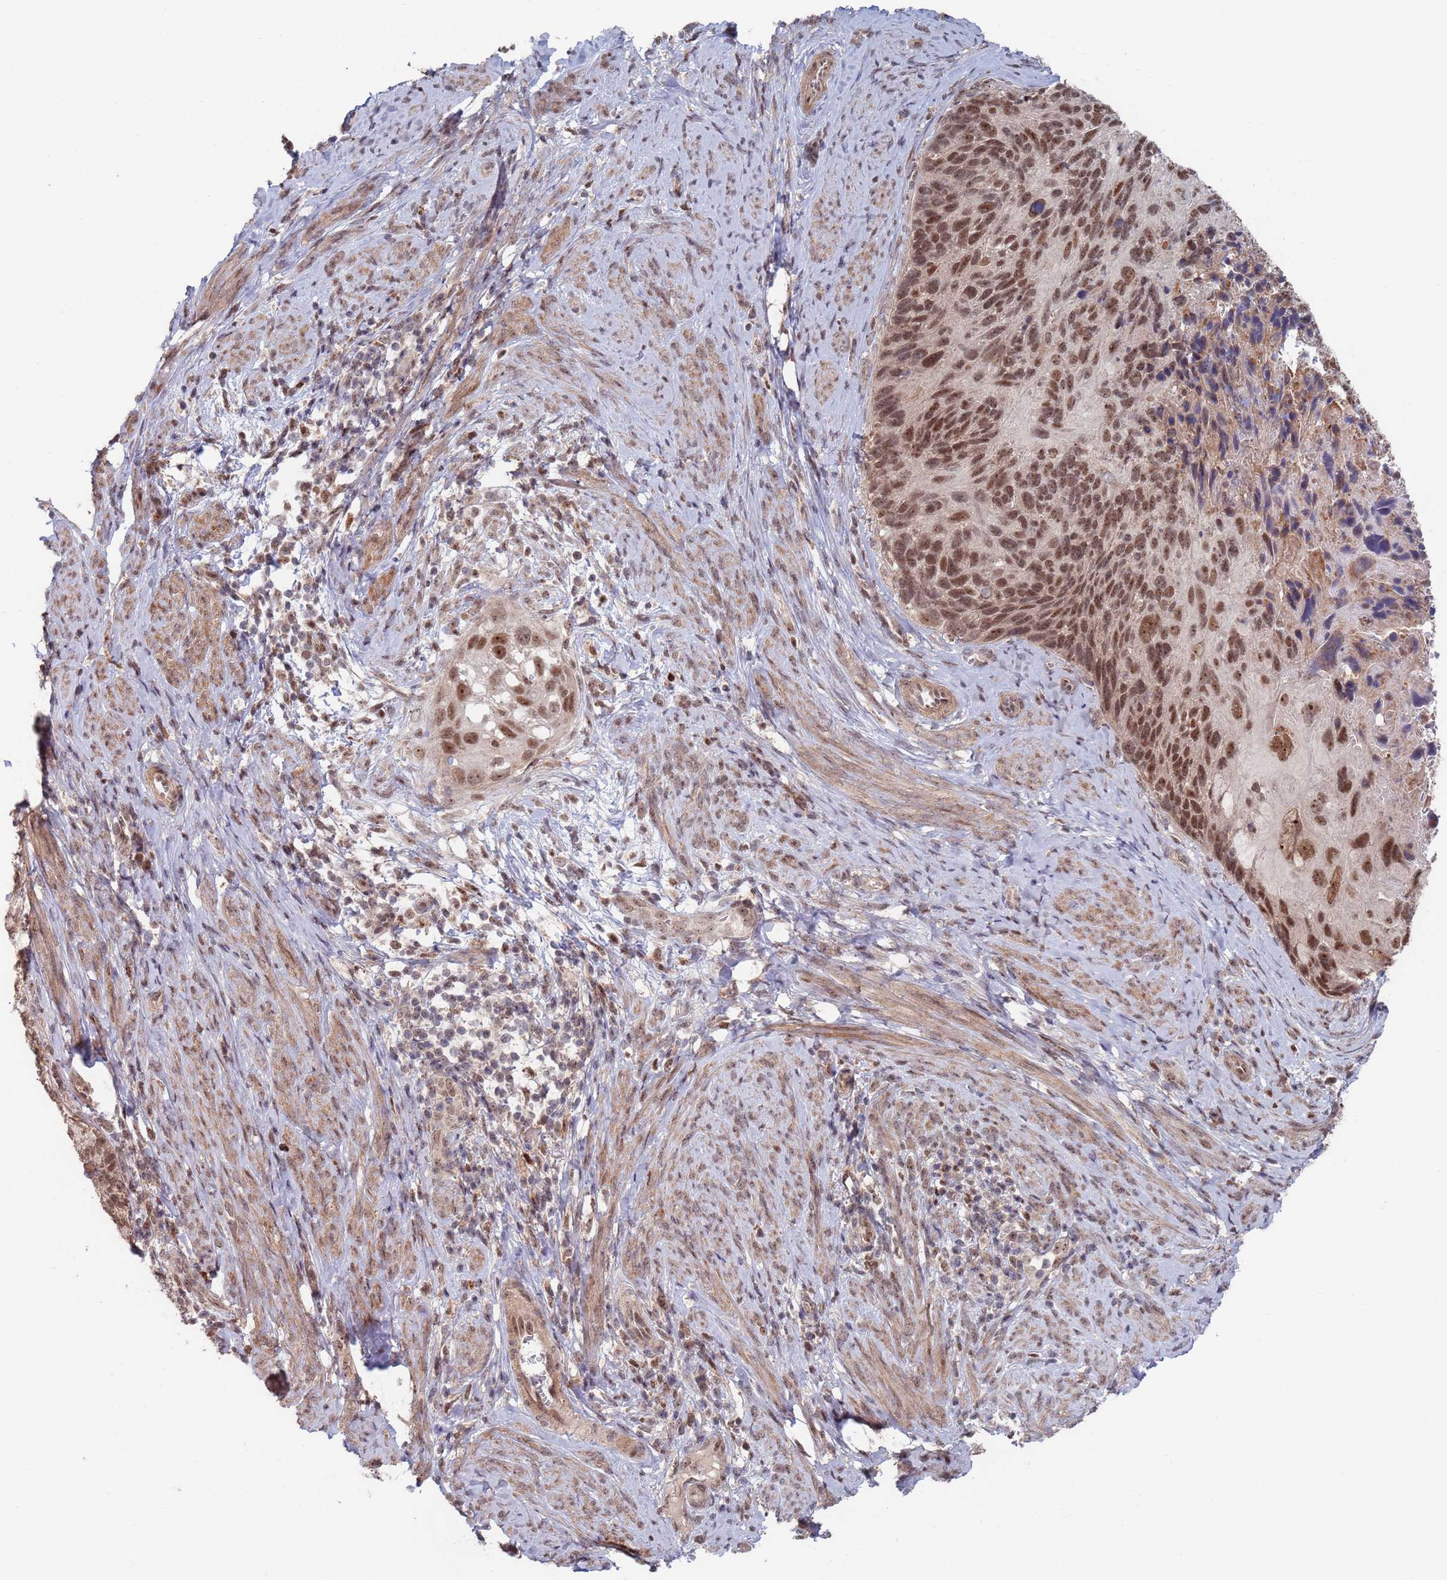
{"staining": {"intensity": "moderate", "quantity": ">75%", "location": "nuclear"}, "tissue": "cervical cancer", "cell_type": "Tumor cells", "image_type": "cancer", "snomed": [{"axis": "morphology", "description": "Squamous cell carcinoma, NOS"}, {"axis": "topography", "description": "Cervix"}], "caption": "Cervical cancer tissue displays moderate nuclear positivity in about >75% of tumor cells (brown staining indicates protein expression, while blue staining denotes nuclei).", "gene": "RPP25", "patient": {"sex": "female", "age": 80}}